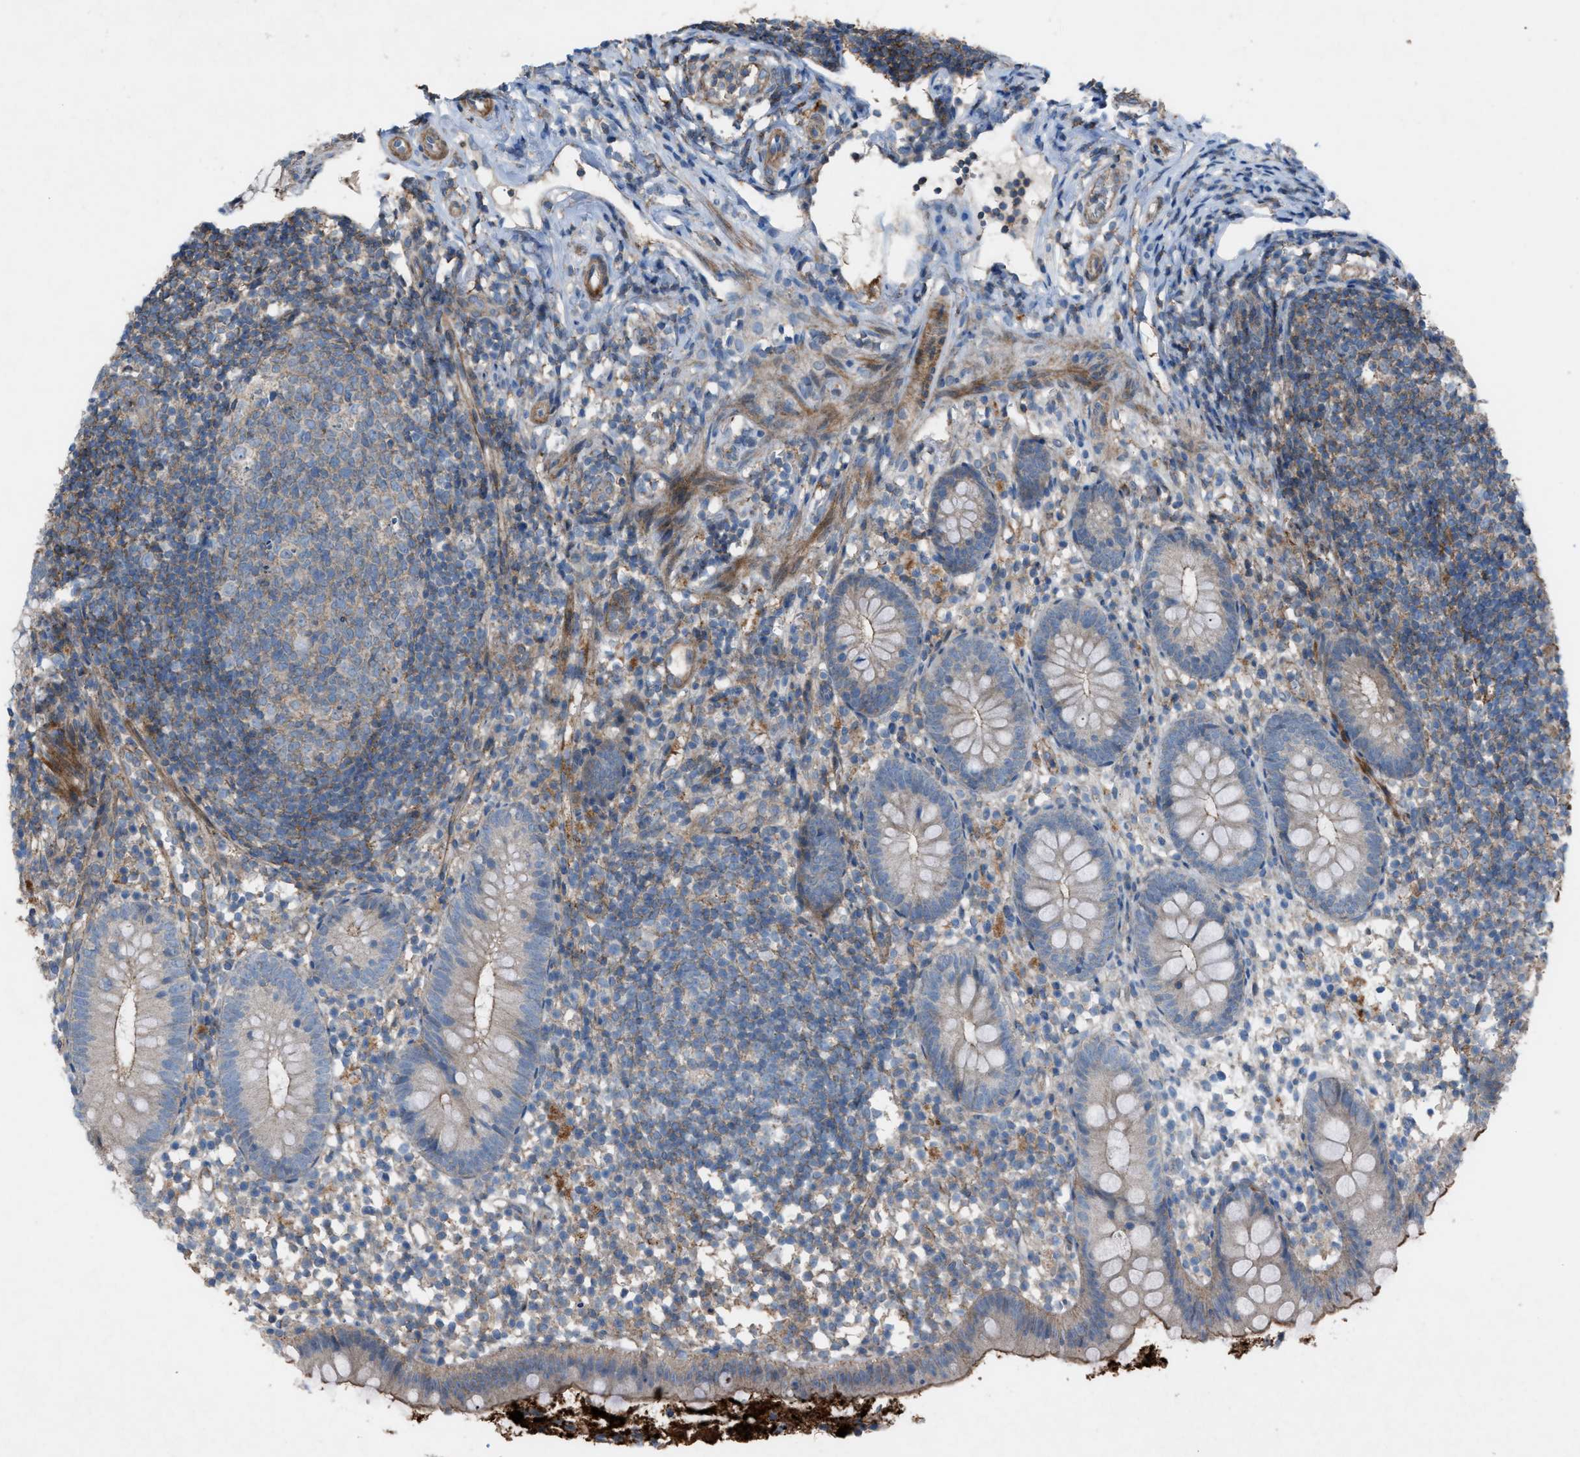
{"staining": {"intensity": "weak", "quantity": ">75%", "location": "cytoplasmic/membranous"}, "tissue": "appendix", "cell_type": "Glandular cells", "image_type": "normal", "snomed": [{"axis": "morphology", "description": "Normal tissue, NOS"}, {"axis": "topography", "description": "Appendix"}], "caption": "This image displays immunohistochemistry (IHC) staining of unremarkable appendix, with low weak cytoplasmic/membranous positivity in approximately >75% of glandular cells.", "gene": "NCK2", "patient": {"sex": "female", "age": 20}}